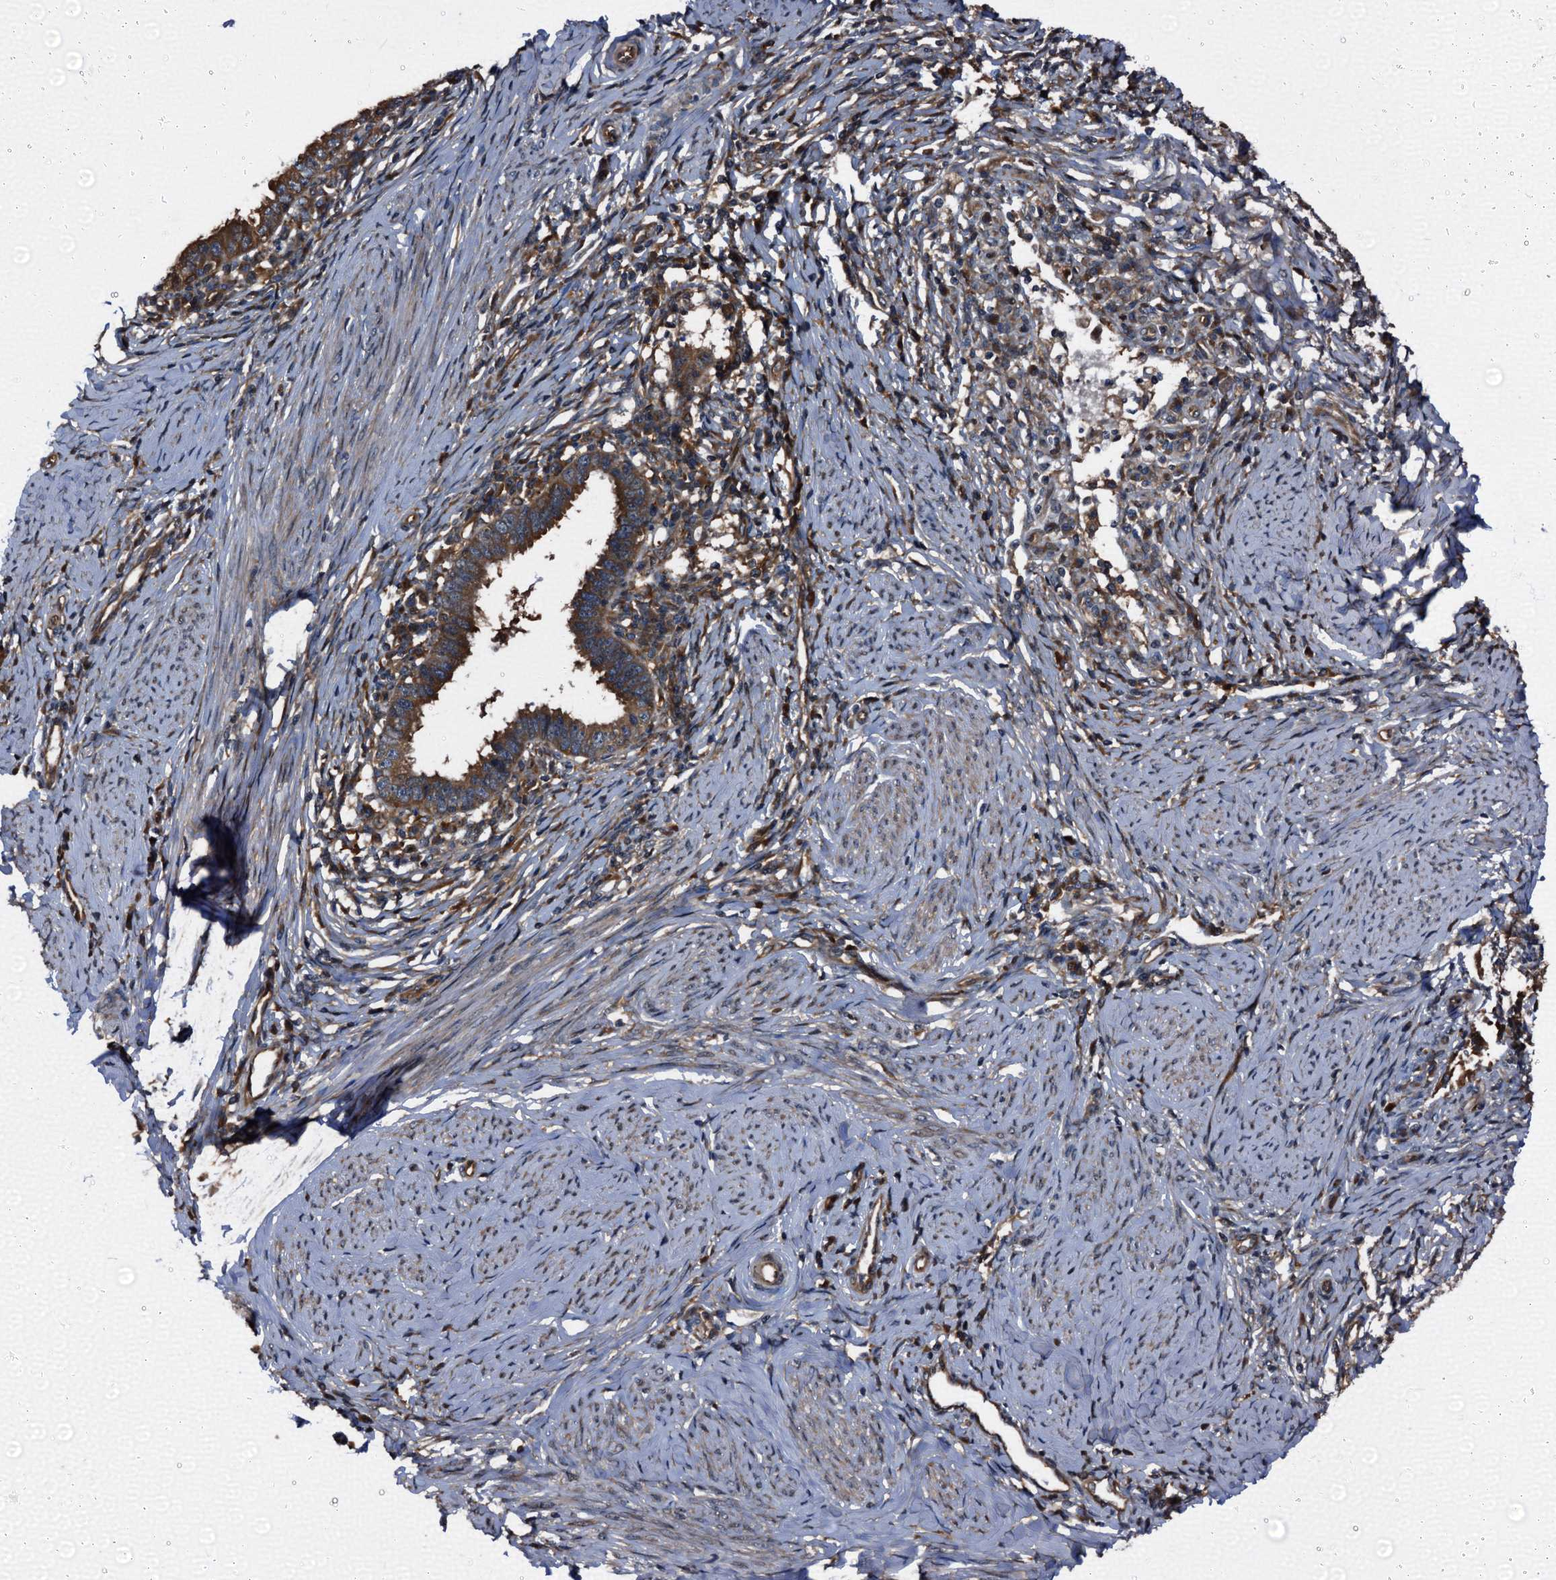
{"staining": {"intensity": "strong", "quantity": ">75%", "location": "cytoplasmic/membranous"}, "tissue": "cervical cancer", "cell_type": "Tumor cells", "image_type": "cancer", "snomed": [{"axis": "morphology", "description": "Adenocarcinoma, NOS"}, {"axis": "topography", "description": "Cervix"}], "caption": "Strong cytoplasmic/membranous protein staining is identified in about >75% of tumor cells in adenocarcinoma (cervical).", "gene": "PEX5", "patient": {"sex": "female", "age": 36}}